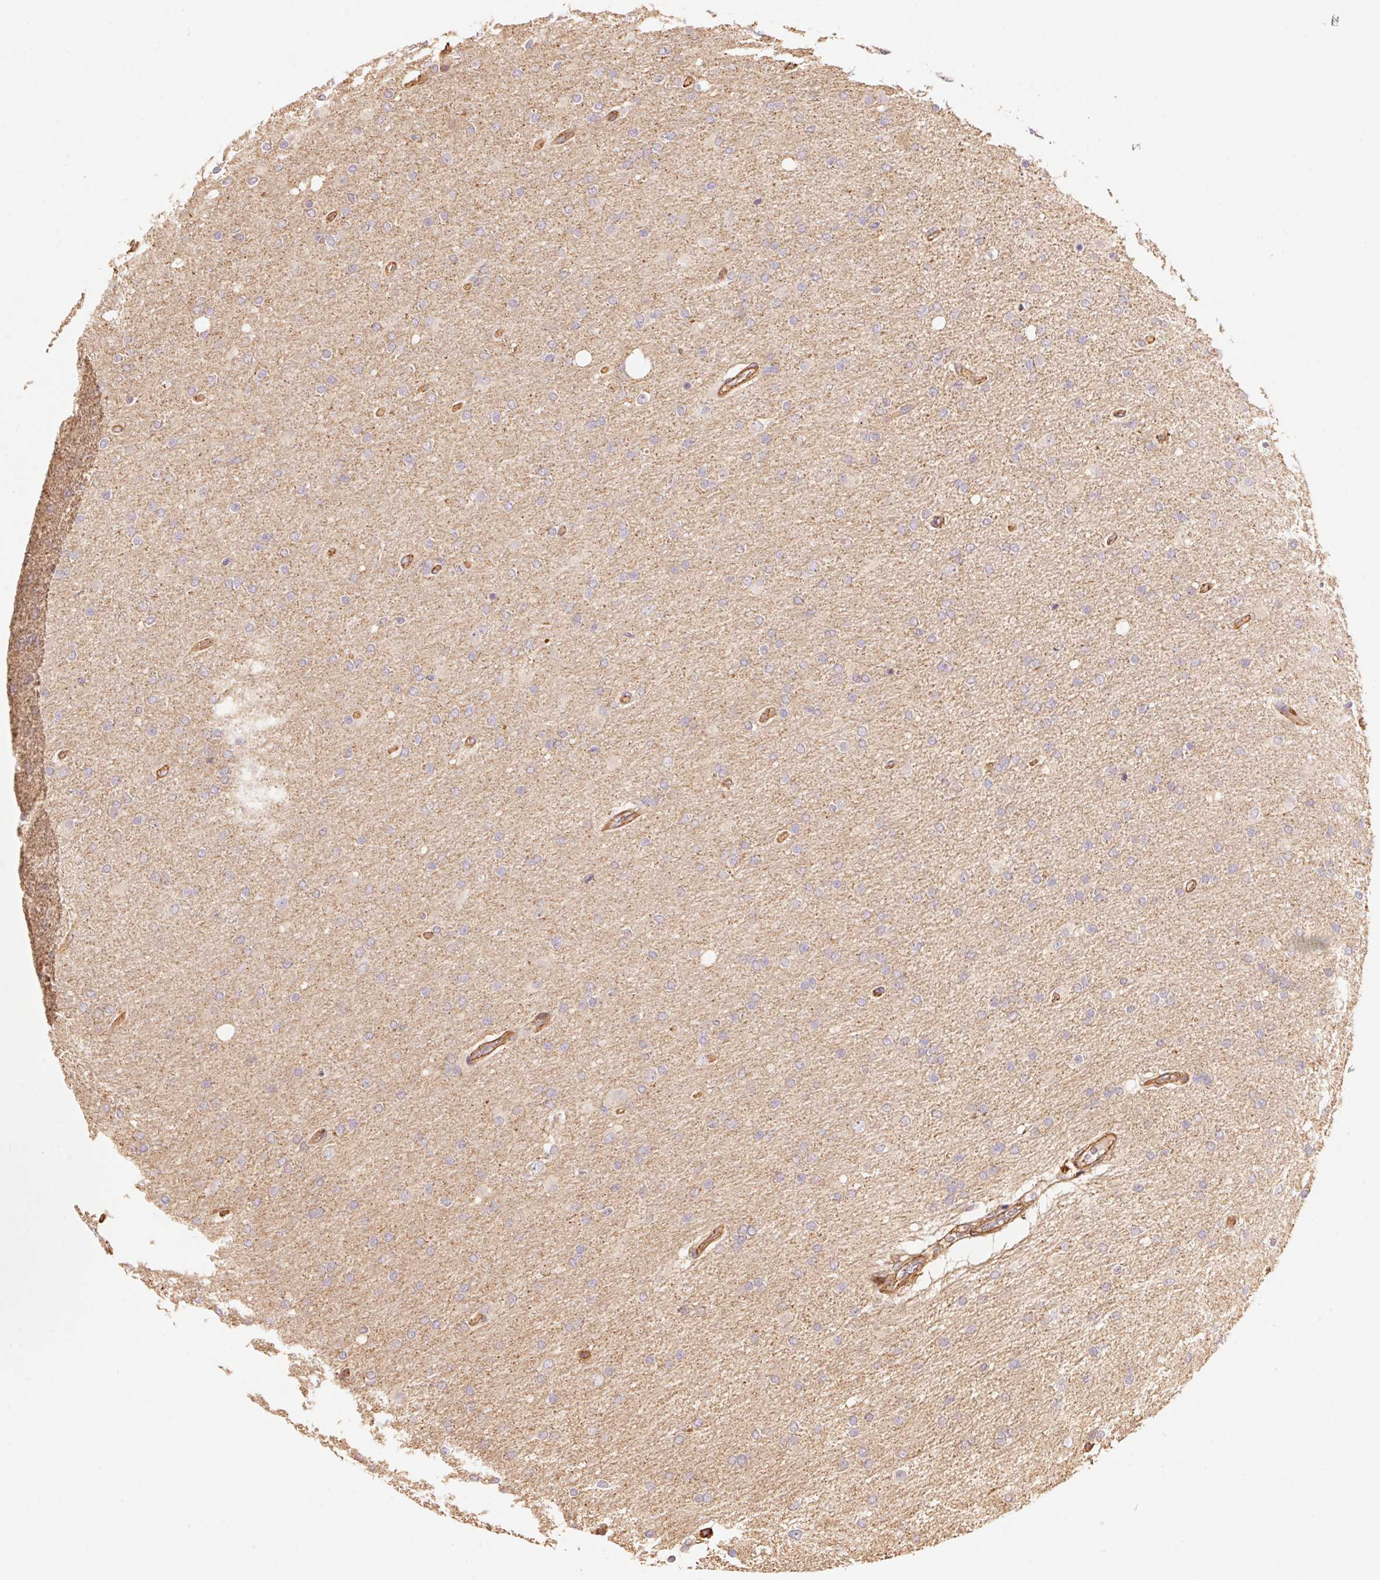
{"staining": {"intensity": "negative", "quantity": "none", "location": "none"}, "tissue": "glioma", "cell_type": "Tumor cells", "image_type": "cancer", "snomed": [{"axis": "morphology", "description": "Glioma, malignant, High grade"}, {"axis": "topography", "description": "Cerebral cortex"}], "caption": "DAB (3,3'-diaminobenzidine) immunohistochemical staining of high-grade glioma (malignant) shows no significant expression in tumor cells.", "gene": "FRAS1", "patient": {"sex": "male", "age": 70}}